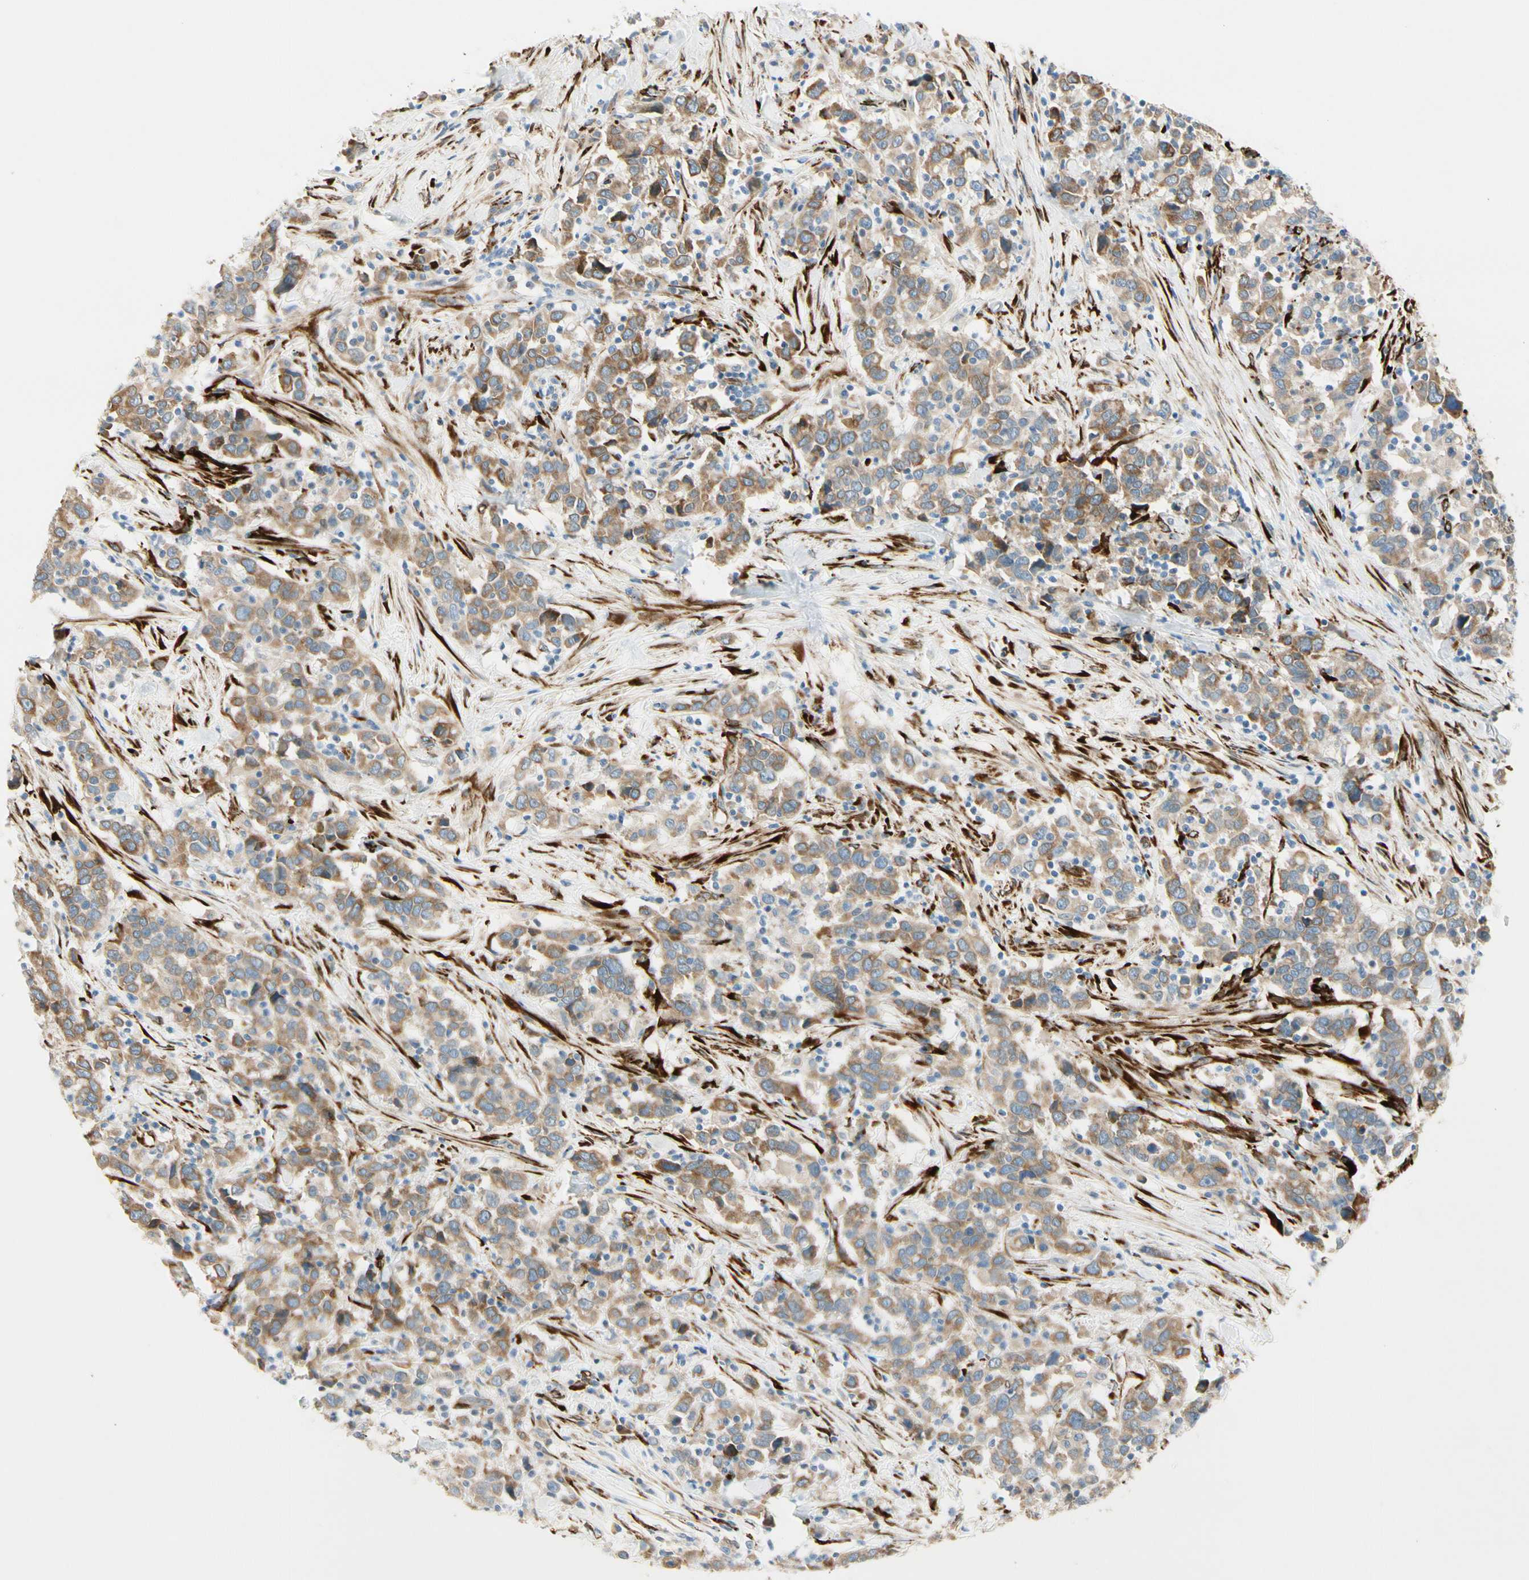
{"staining": {"intensity": "weak", "quantity": ">75%", "location": "cytoplasmic/membranous"}, "tissue": "urothelial cancer", "cell_type": "Tumor cells", "image_type": "cancer", "snomed": [{"axis": "morphology", "description": "Urothelial carcinoma, High grade"}, {"axis": "topography", "description": "Urinary bladder"}], "caption": "Protein expression analysis of human high-grade urothelial carcinoma reveals weak cytoplasmic/membranous expression in approximately >75% of tumor cells. The staining was performed using DAB, with brown indicating positive protein expression. Nuclei are stained blue with hematoxylin.", "gene": "FKBP7", "patient": {"sex": "male", "age": 61}}